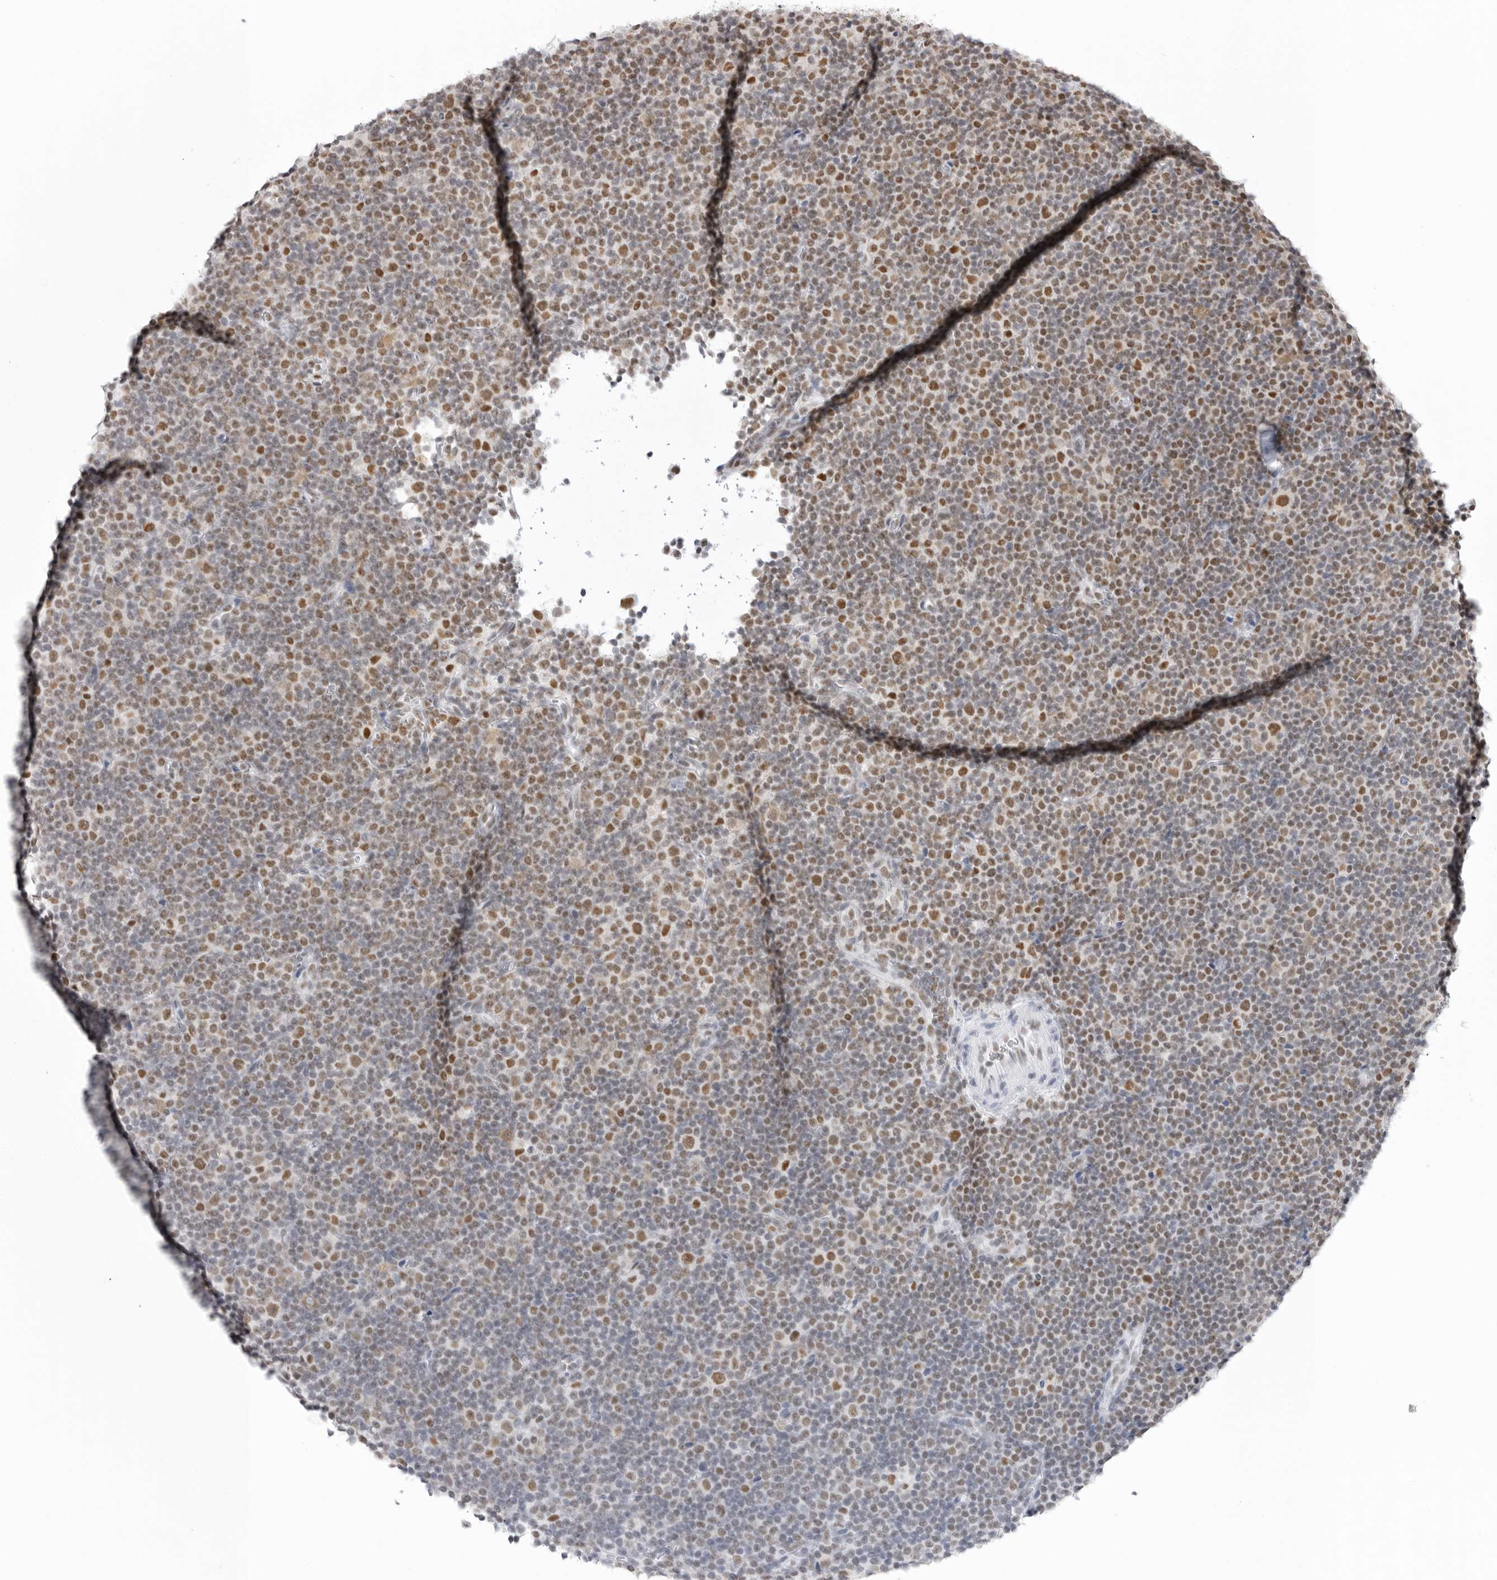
{"staining": {"intensity": "moderate", "quantity": "25%-75%", "location": "nuclear"}, "tissue": "lymphoma", "cell_type": "Tumor cells", "image_type": "cancer", "snomed": [{"axis": "morphology", "description": "Malignant lymphoma, non-Hodgkin's type, Low grade"}, {"axis": "topography", "description": "Lymph node"}], "caption": "Human low-grade malignant lymphoma, non-Hodgkin's type stained with a brown dye shows moderate nuclear positive expression in about 25%-75% of tumor cells.", "gene": "RPA2", "patient": {"sex": "female", "age": 67}}